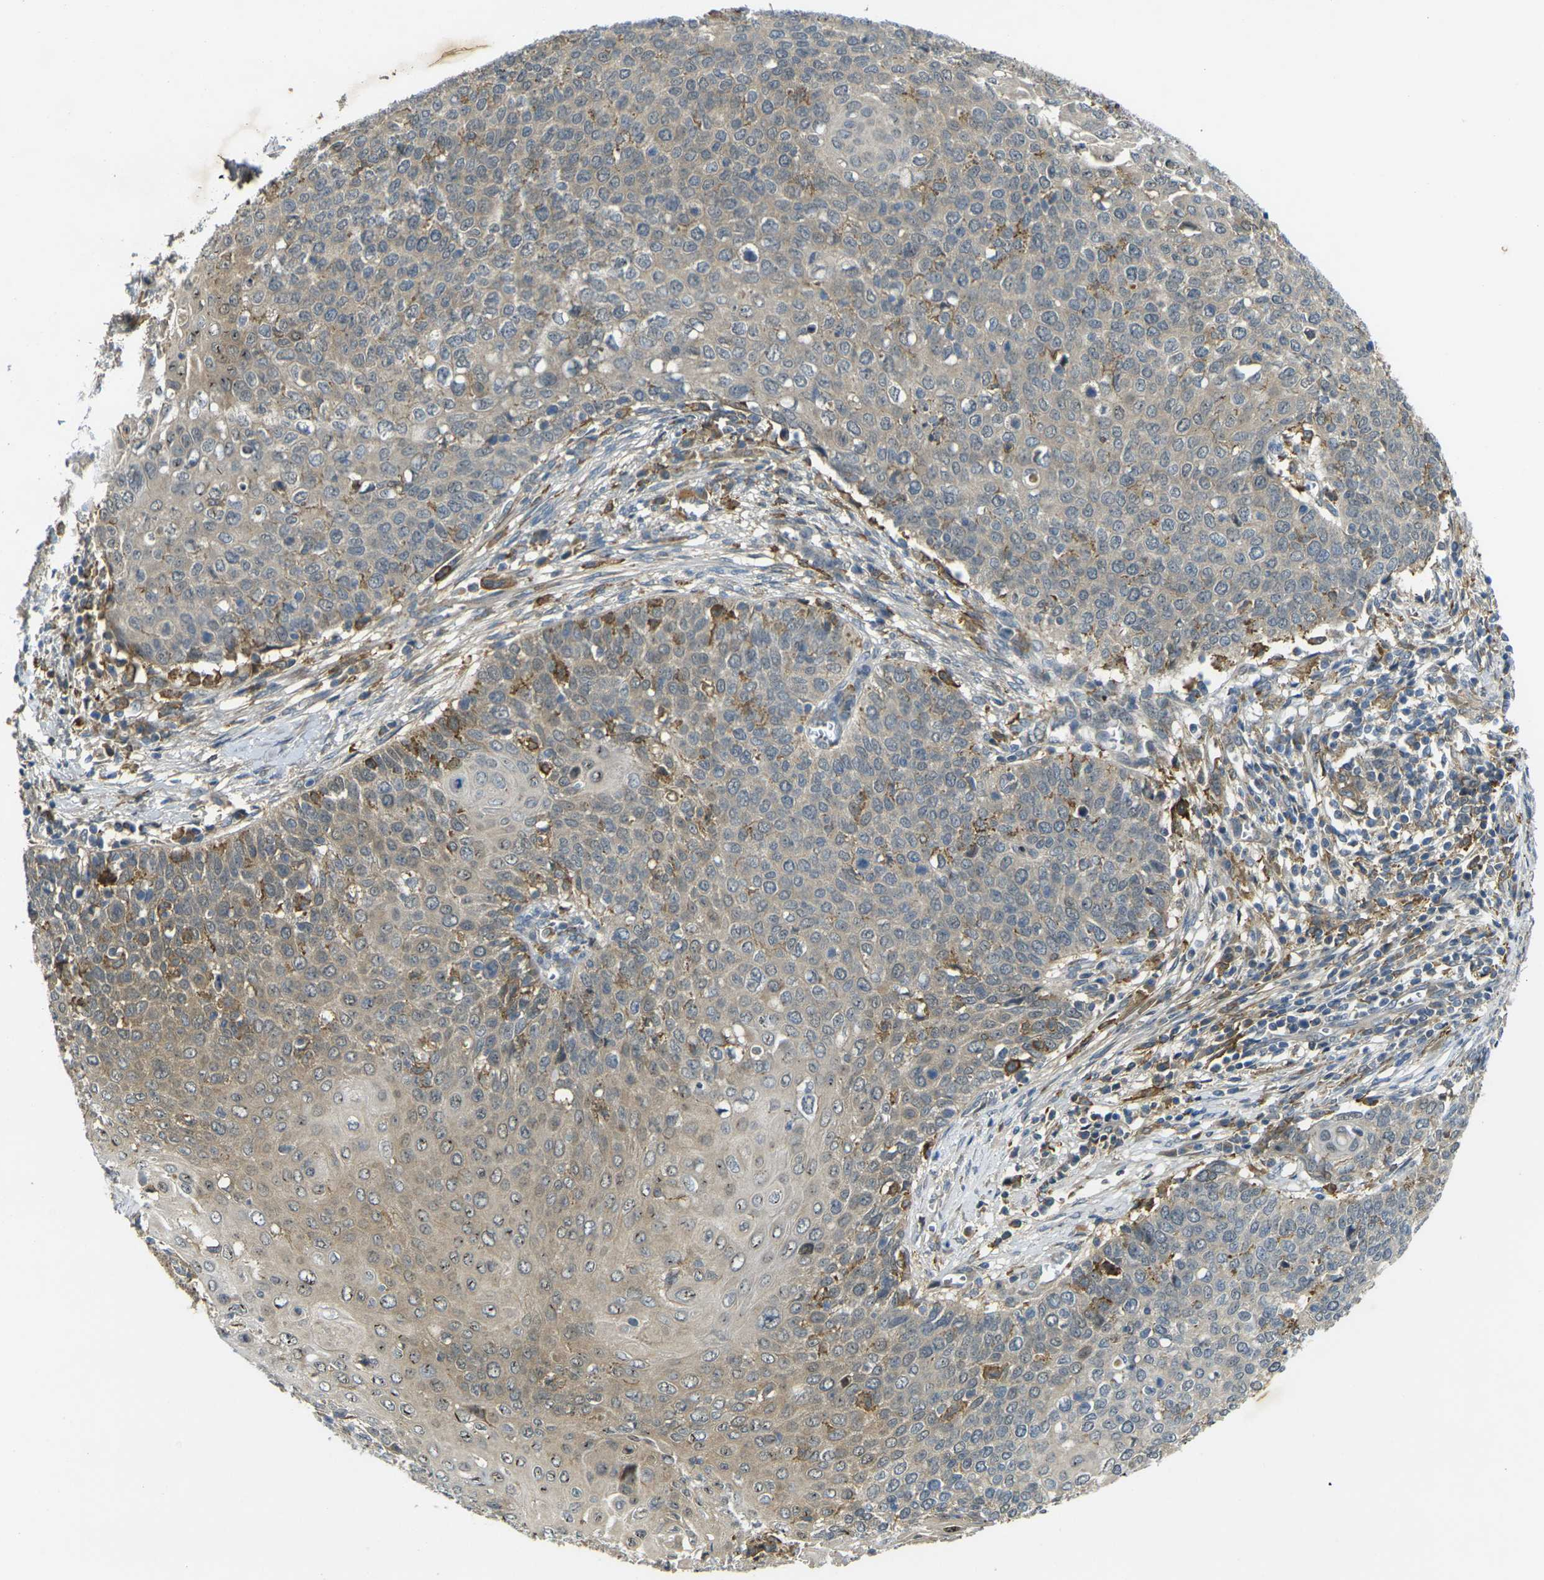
{"staining": {"intensity": "weak", "quantity": ">75%", "location": "cytoplasmic/membranous"}, "tissue": "cervical cancer", "cell_type": "Tumor cells", "image_type": "cancer", "snomed": [{"axis": "morphology", "description": "Squamous cell carcinoma, NOS"}, {"axis": "topography", "description": "Cervix"}], "caption": "DAB (3,3'-diaminobenzidine) immunohistochemical staining of cervical cancer (squamous cell carcinoma) demonstrates weak cytoplasmic/membranous protein positivity in approximately >75% of tumor cells.", "gene": "PIGL", "patient": {"sex": "female", "age": 39}}